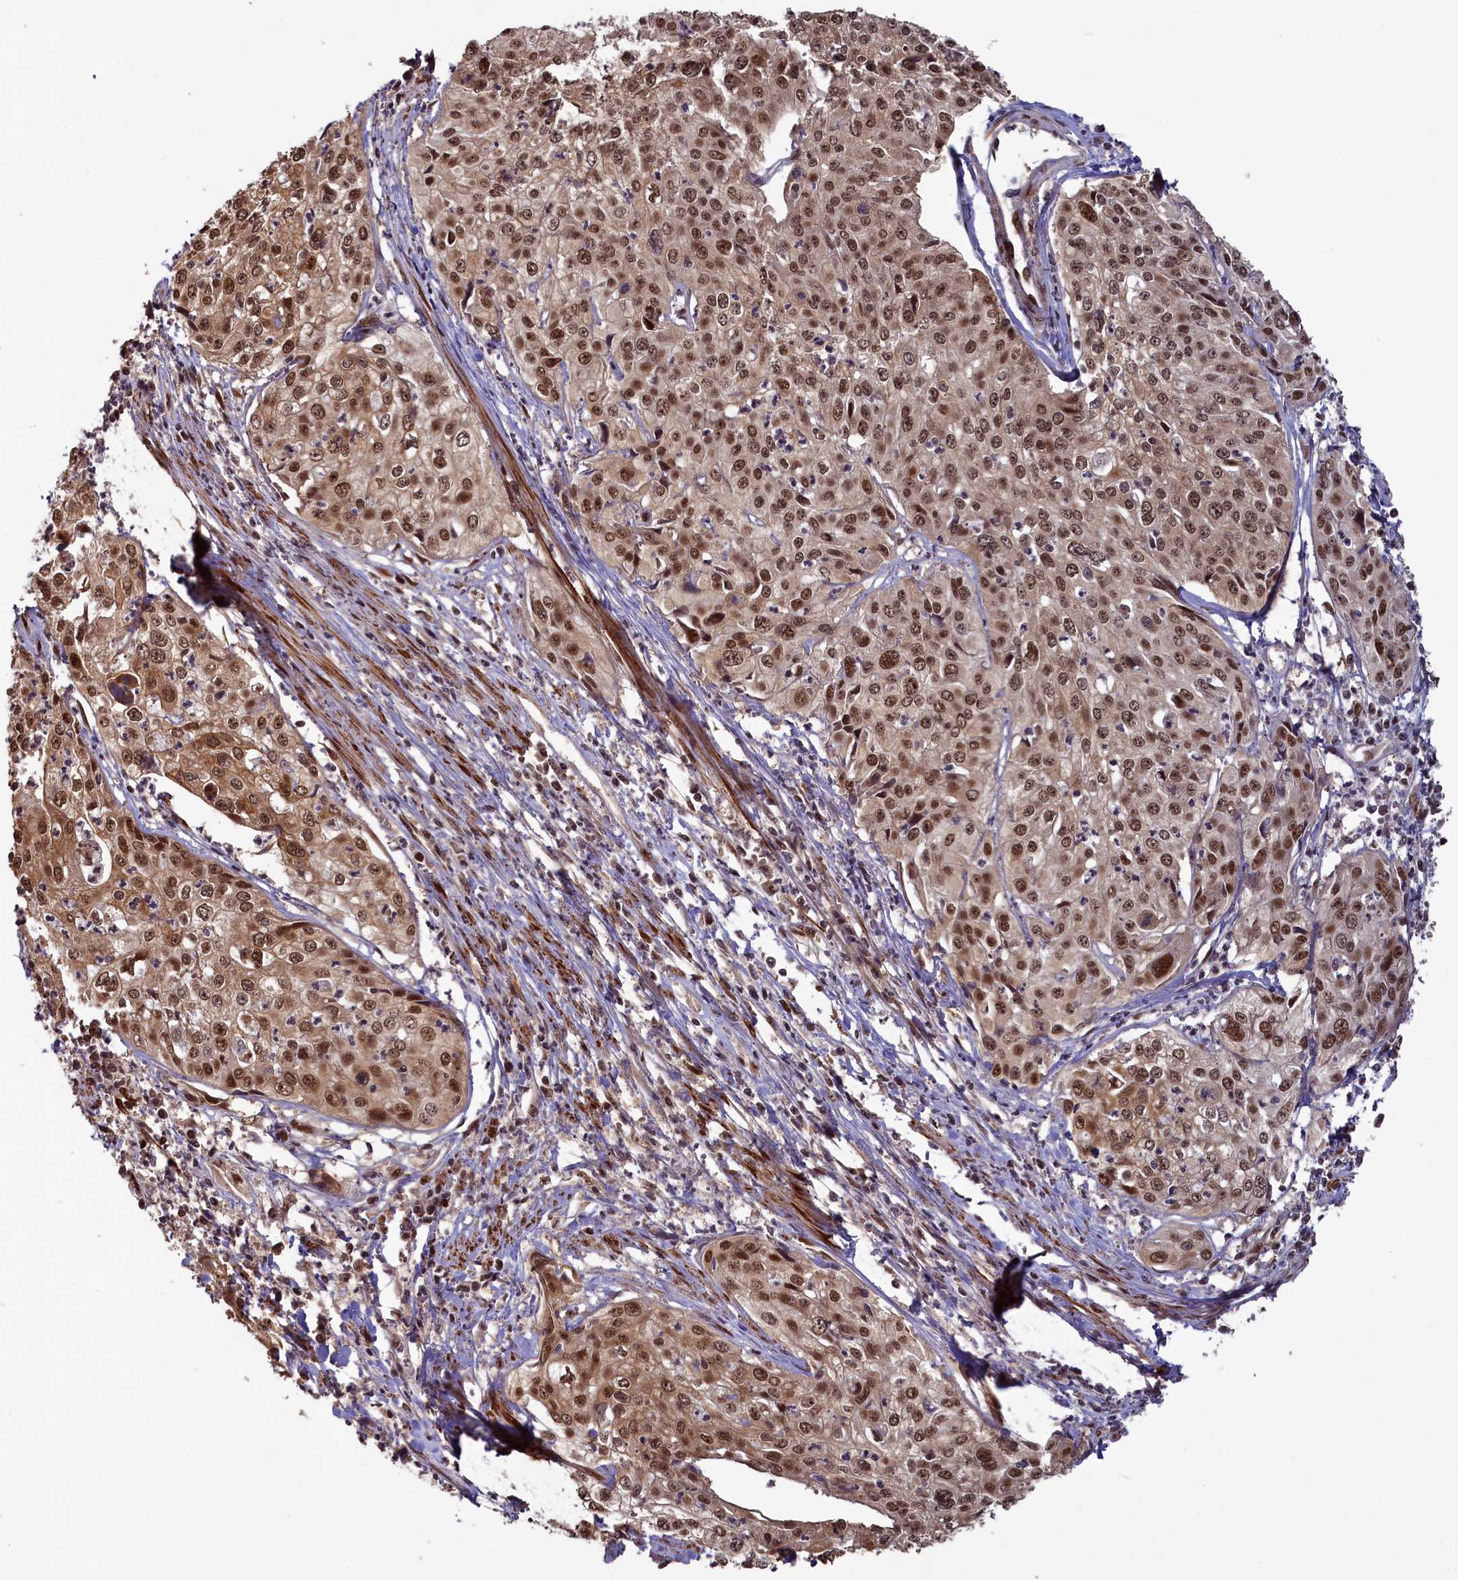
{"staining": {"intensity": "moderate", "quantity": ">75%", "location": "cytoplasmic/membranous,nuclear"}, "tissue": "cervical cancer", "cell_type": "Tumor cells", "image_type": "cancer", "snomed": [{"axis": "morphology", "description": "Squamous cell carcinoma, NOS"}, {"axis": "topography", "description": "Cervix"}], "caption": "Moderate cytoplasmic/membranous and nuclear positivity is present in about >75% of tumor cells in cervical cancer. The protein of interest is shown in brown color, while the nuclei are stained blue.", "gene": "NAE1", "patient": {"sex": "female", "age": 31}}